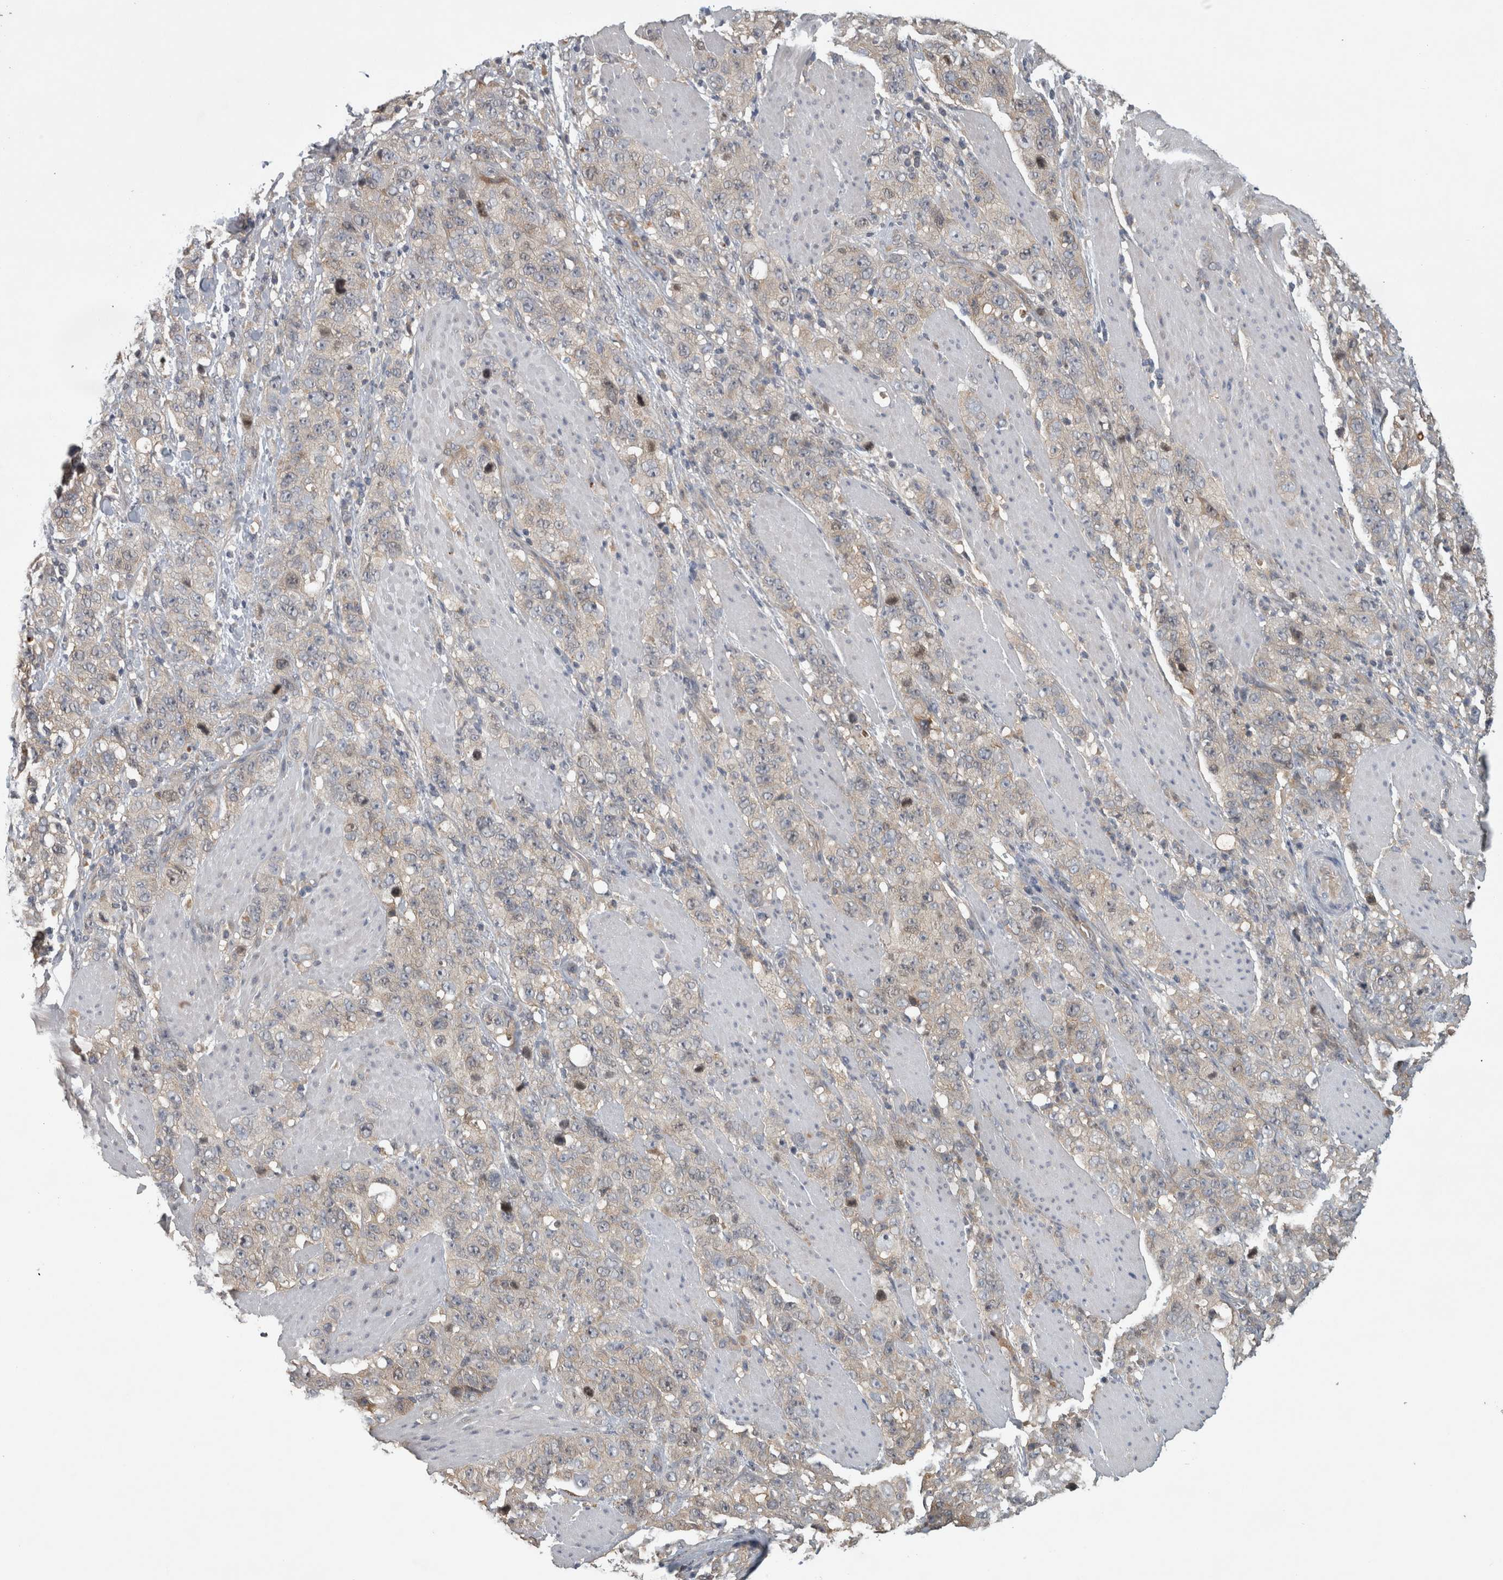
{"staining": {"intensity": "negative", "quantity": "none", "location": "none"}, "tissue": "stomach cancer", "cell_type": "Tumor cells", "image_type": "cancer", "snomed": [{"axis": "morphology", "description": "Adenocarcinoma, NOS"}, {"axis": "topography", "description": "Stomach"}], "caption": "An immunohistochemistry micrograph of stomach cancer is shown. There is no staining in tumor cells of stomach cancer.", "gene": "TRMT61B", "patient": {"sex": "male", "age": 48}}